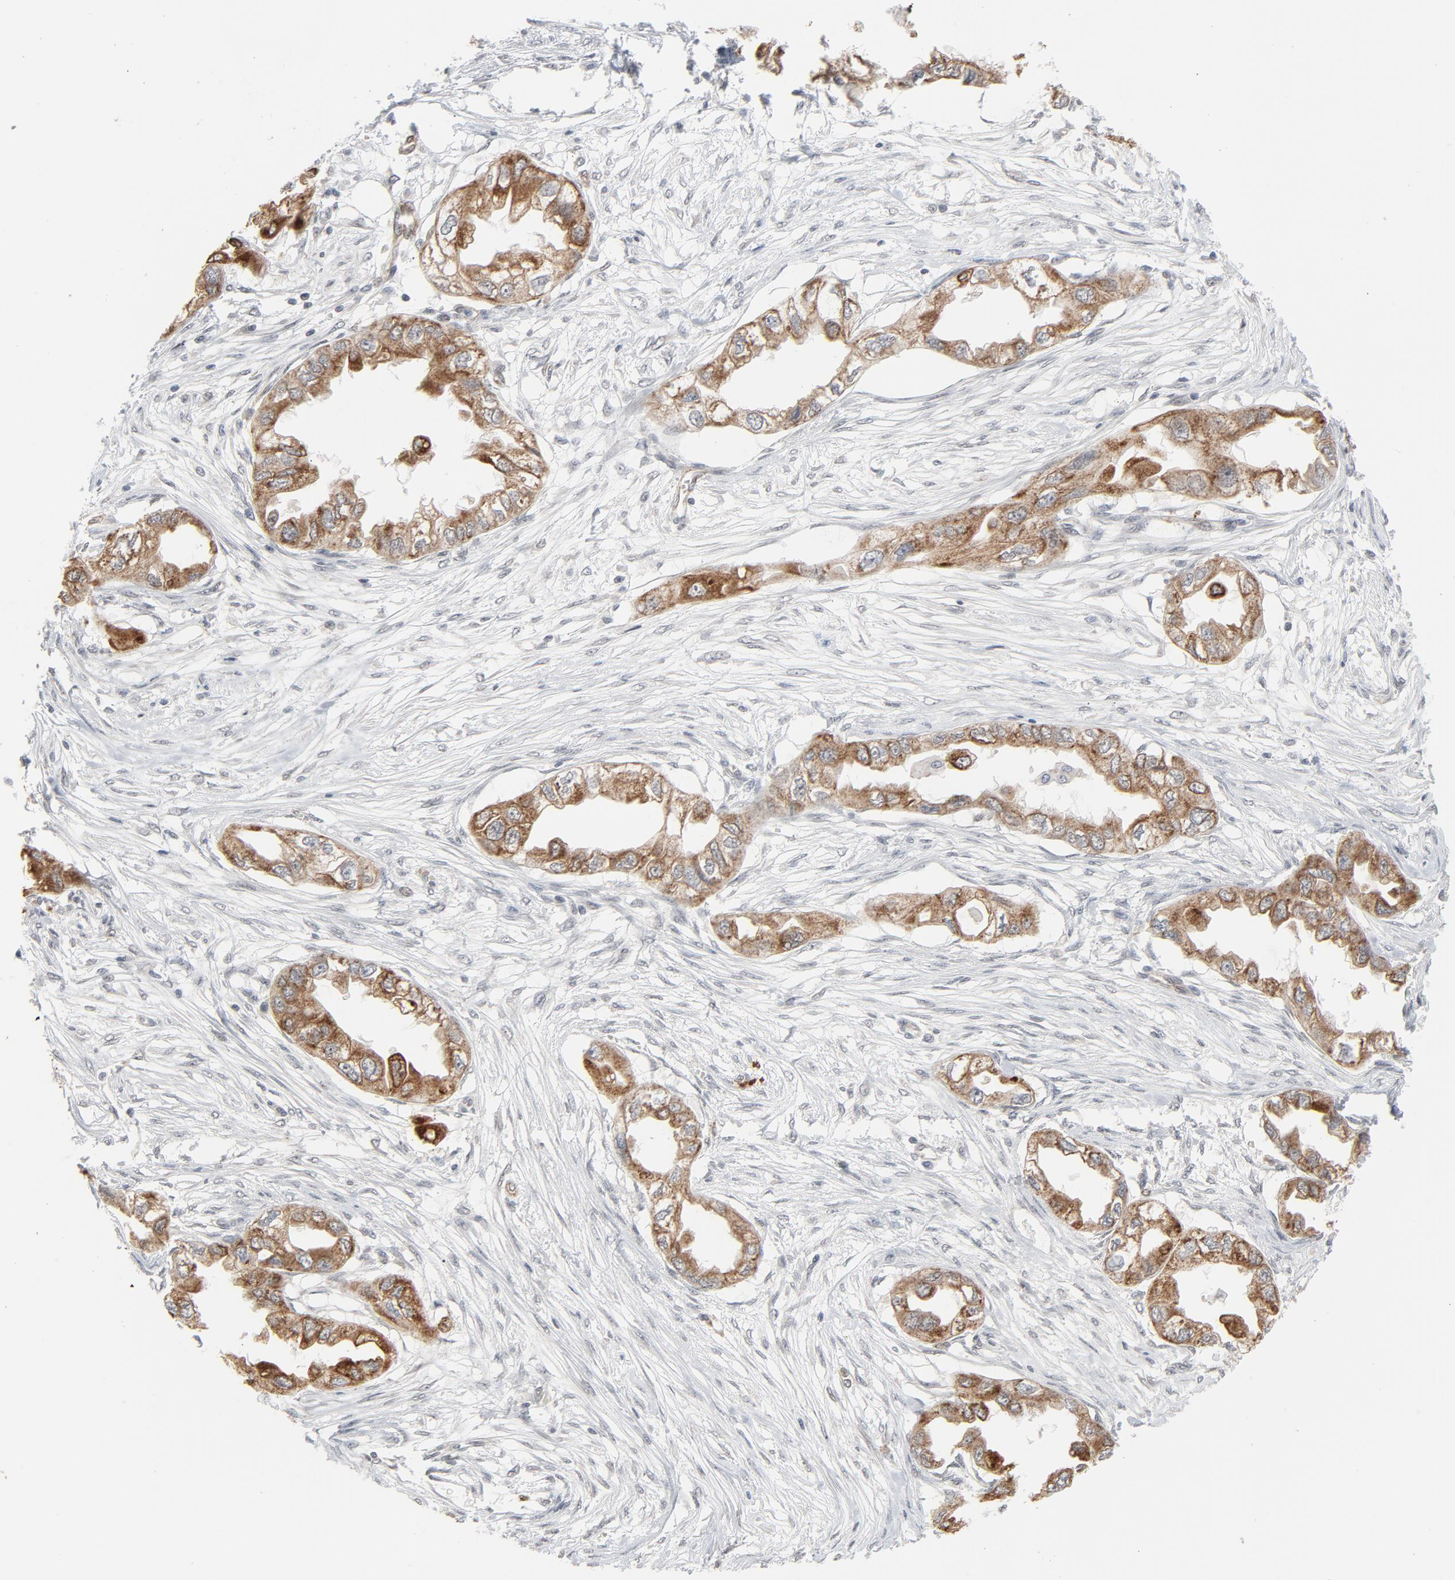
{"staining": {"intensity": "moderate", "quantity": ">75%", "location": "cytoplasmic/membranous"}, "tissue": "endometrial cancer", "cell_type": "Tumor cells", "image_type": "cancer", "snomed": [{"axis": "morphology", "description": "Adenocarcinoma, NOS"}, {"axis": "topography", "description": "Endometrium"}], "caption": "Human adenocarcinoma (endometrial) stained for a protein (brown) exhibits moderate cytoplasmic/membranous positive staining in approximately >75% of tumor cells.", "gene": "ITPR3", "patient": {"sex": "female", "age": 67}}